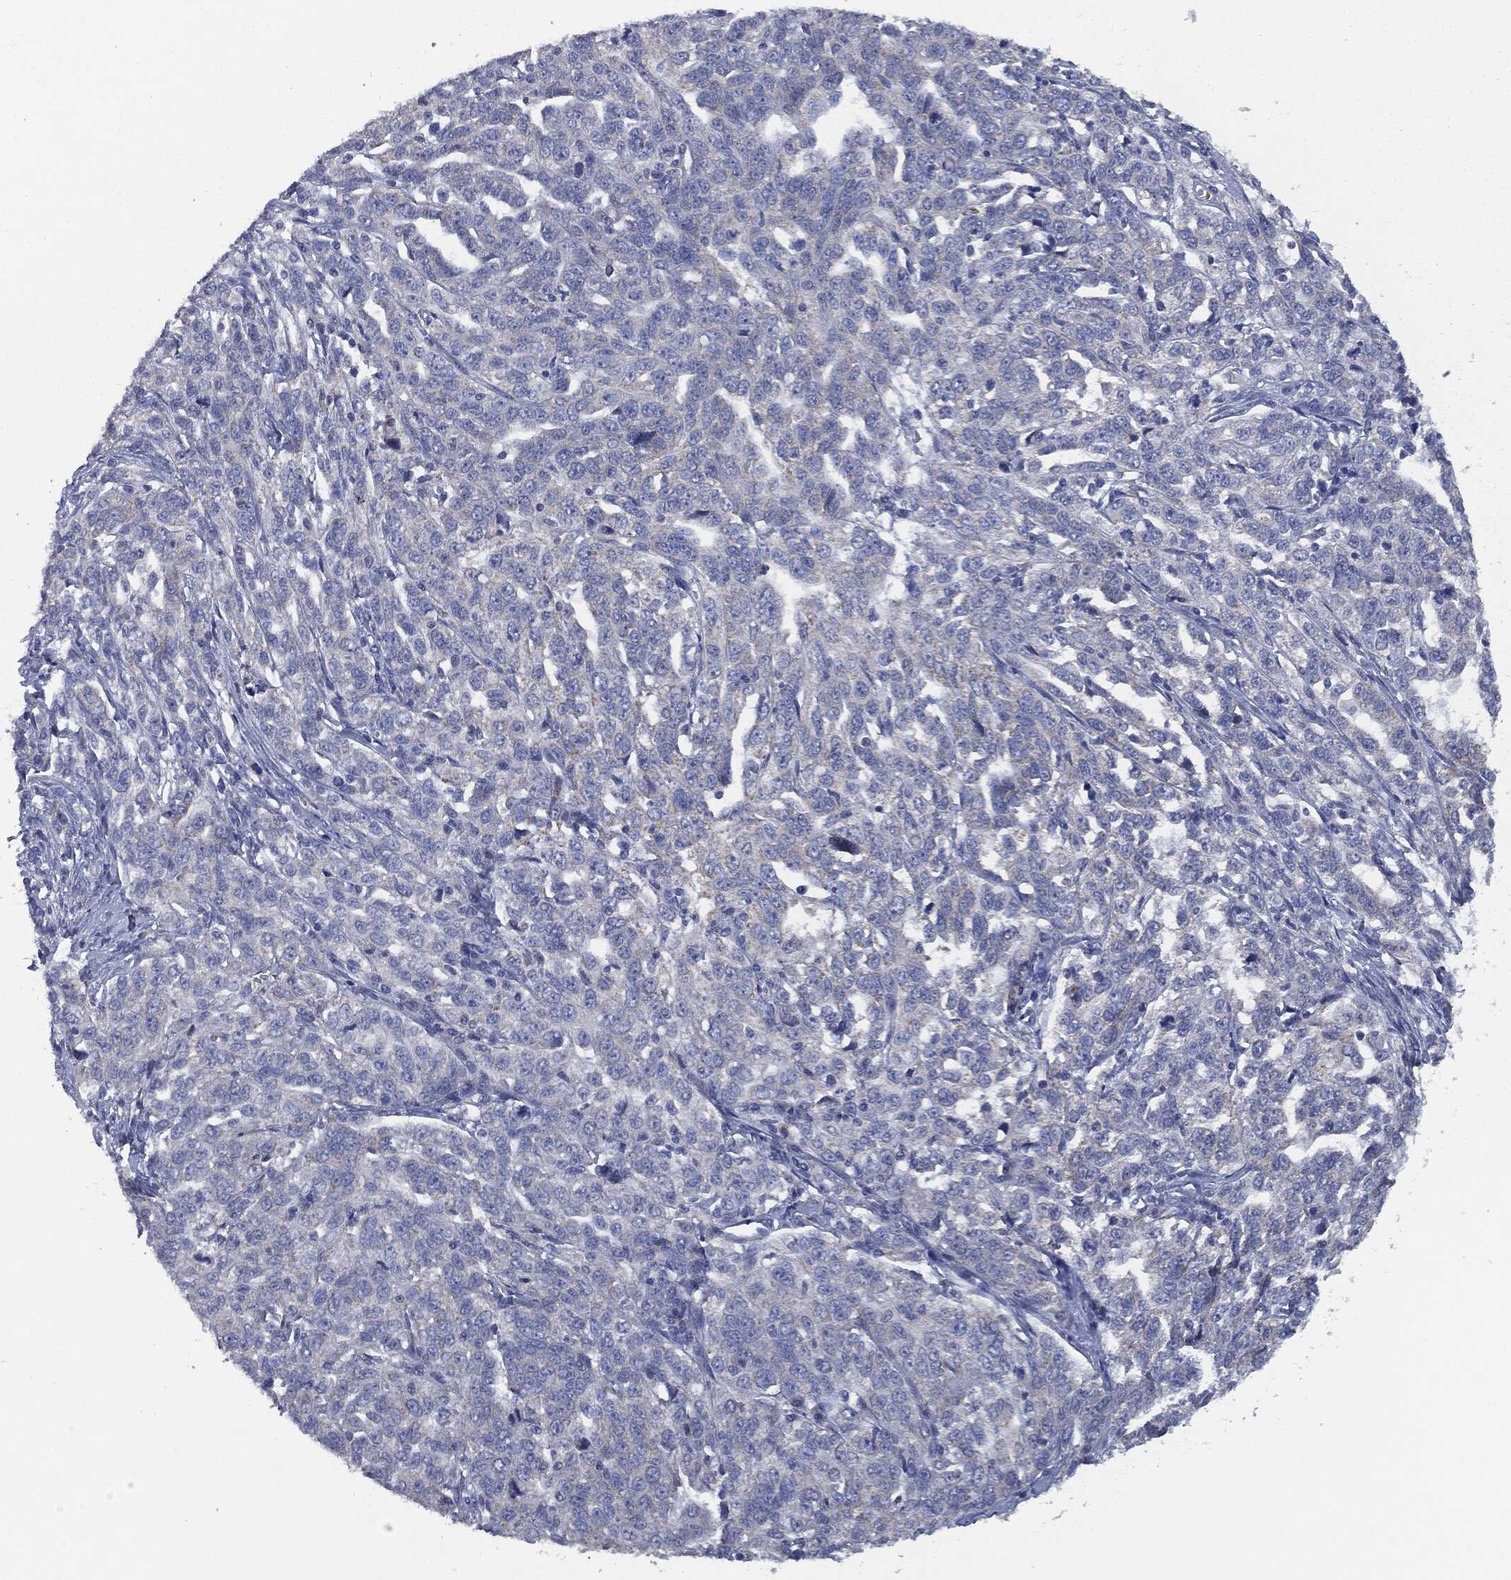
{"staining": {"intensity": "negative", "quantity": "none", "location": "none"}, "tissue": "ovarian cancer", "cell_type": "Tumor cells", "image_type": "cancer", "snomed": [{"axis": "morphology", "description": "Cystadenocarcinoma, serous, NOS"}, {"axis": "topography", "description": "Ovary"}], "caption": "Immunohistochemical staining of serous cystadenocarcinoma (ovarian) exhibits no significant expression in tumor cells. (Brightfield microscopy of DAB (3,3'-diaminobenzidine) immunohistochemistry (IHC) at high magnification).", "gene": "SIGLEC9", "patient": {"sex": "female", "age": 71}}